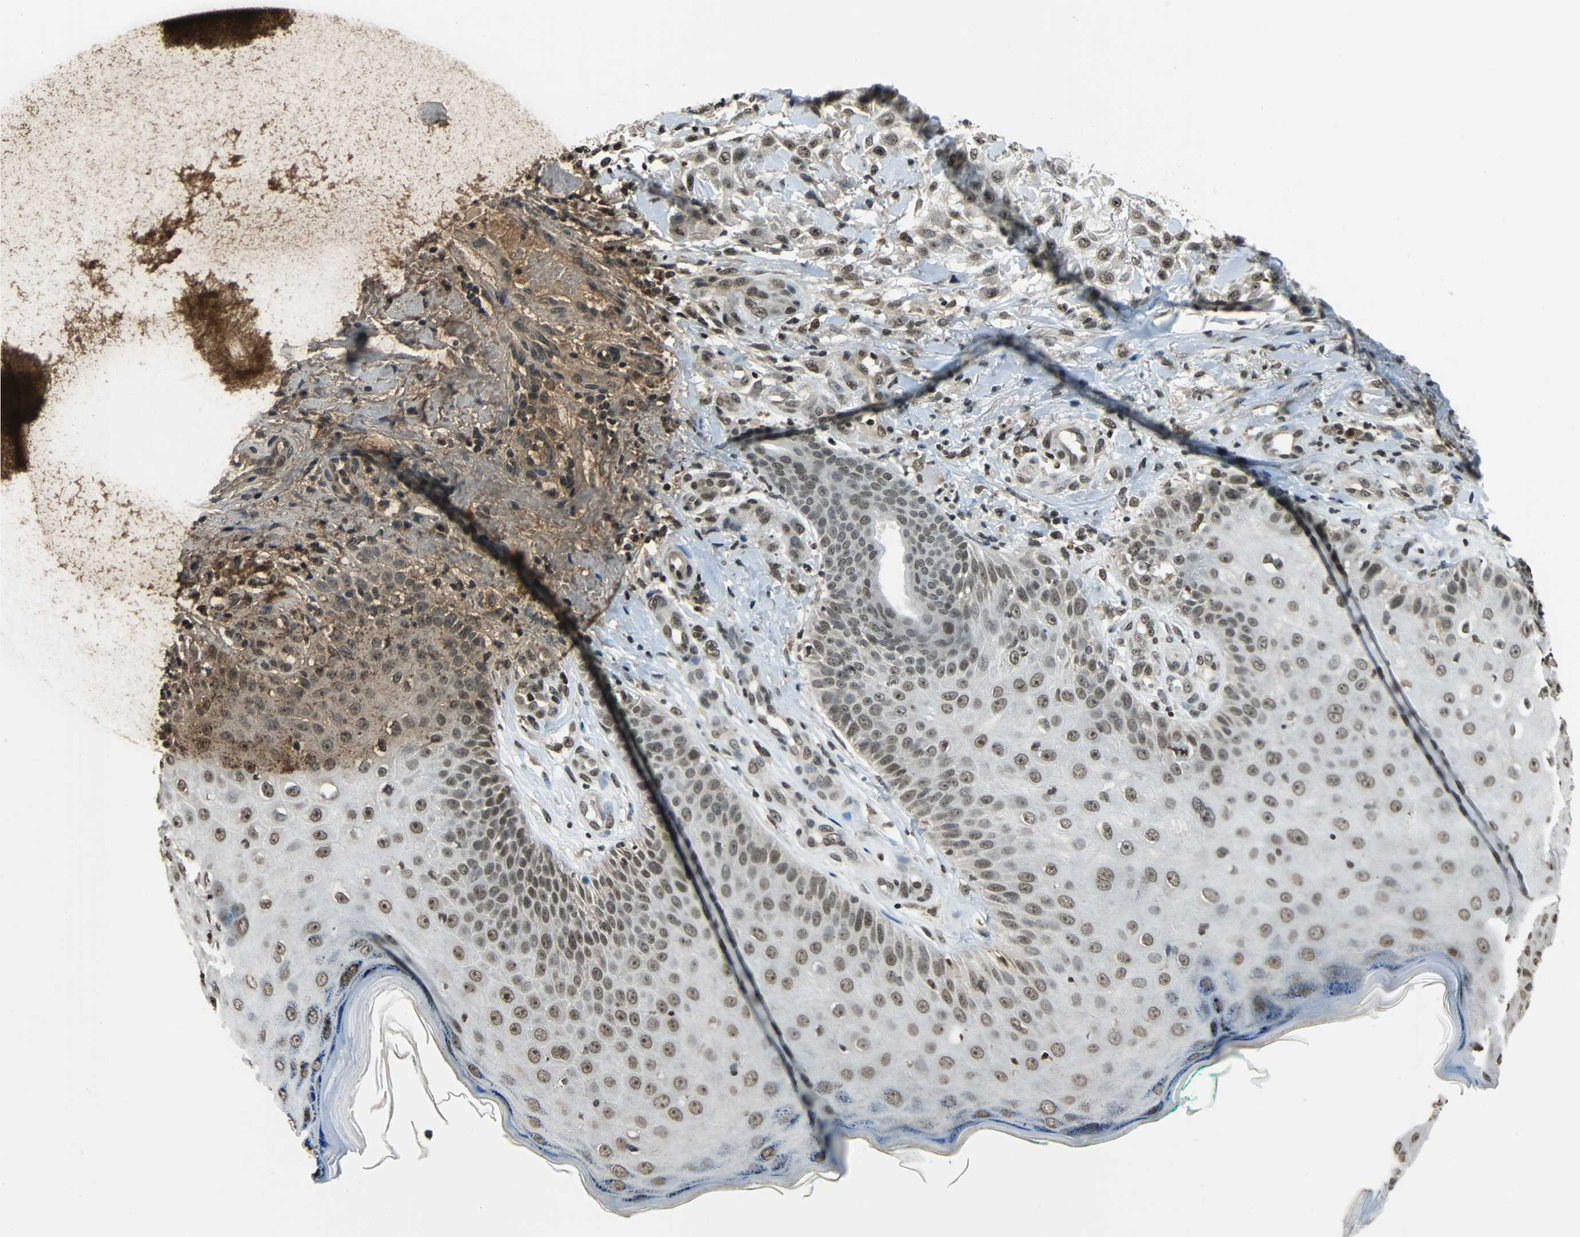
{"staining": {"intensity": "moderate", "quantity": ">75%", "location": "nuclear"}, "tissue": "skin cancer", "cell_type": "Tumor cells", "image_type": "cancer", "snomed": [{"axis": "morphology", "description": "Squamous cell carcinoma, NOS"}, {"axis": "topography", "description": "Skin"}], "caption": "Protein expression analysis of skin squamous cell carcinoma exhibits moderate nuclear positivity in approximately >75% of tumor cells.", "gene": "REST", "patient": {"sex": "female", "age": 42}}